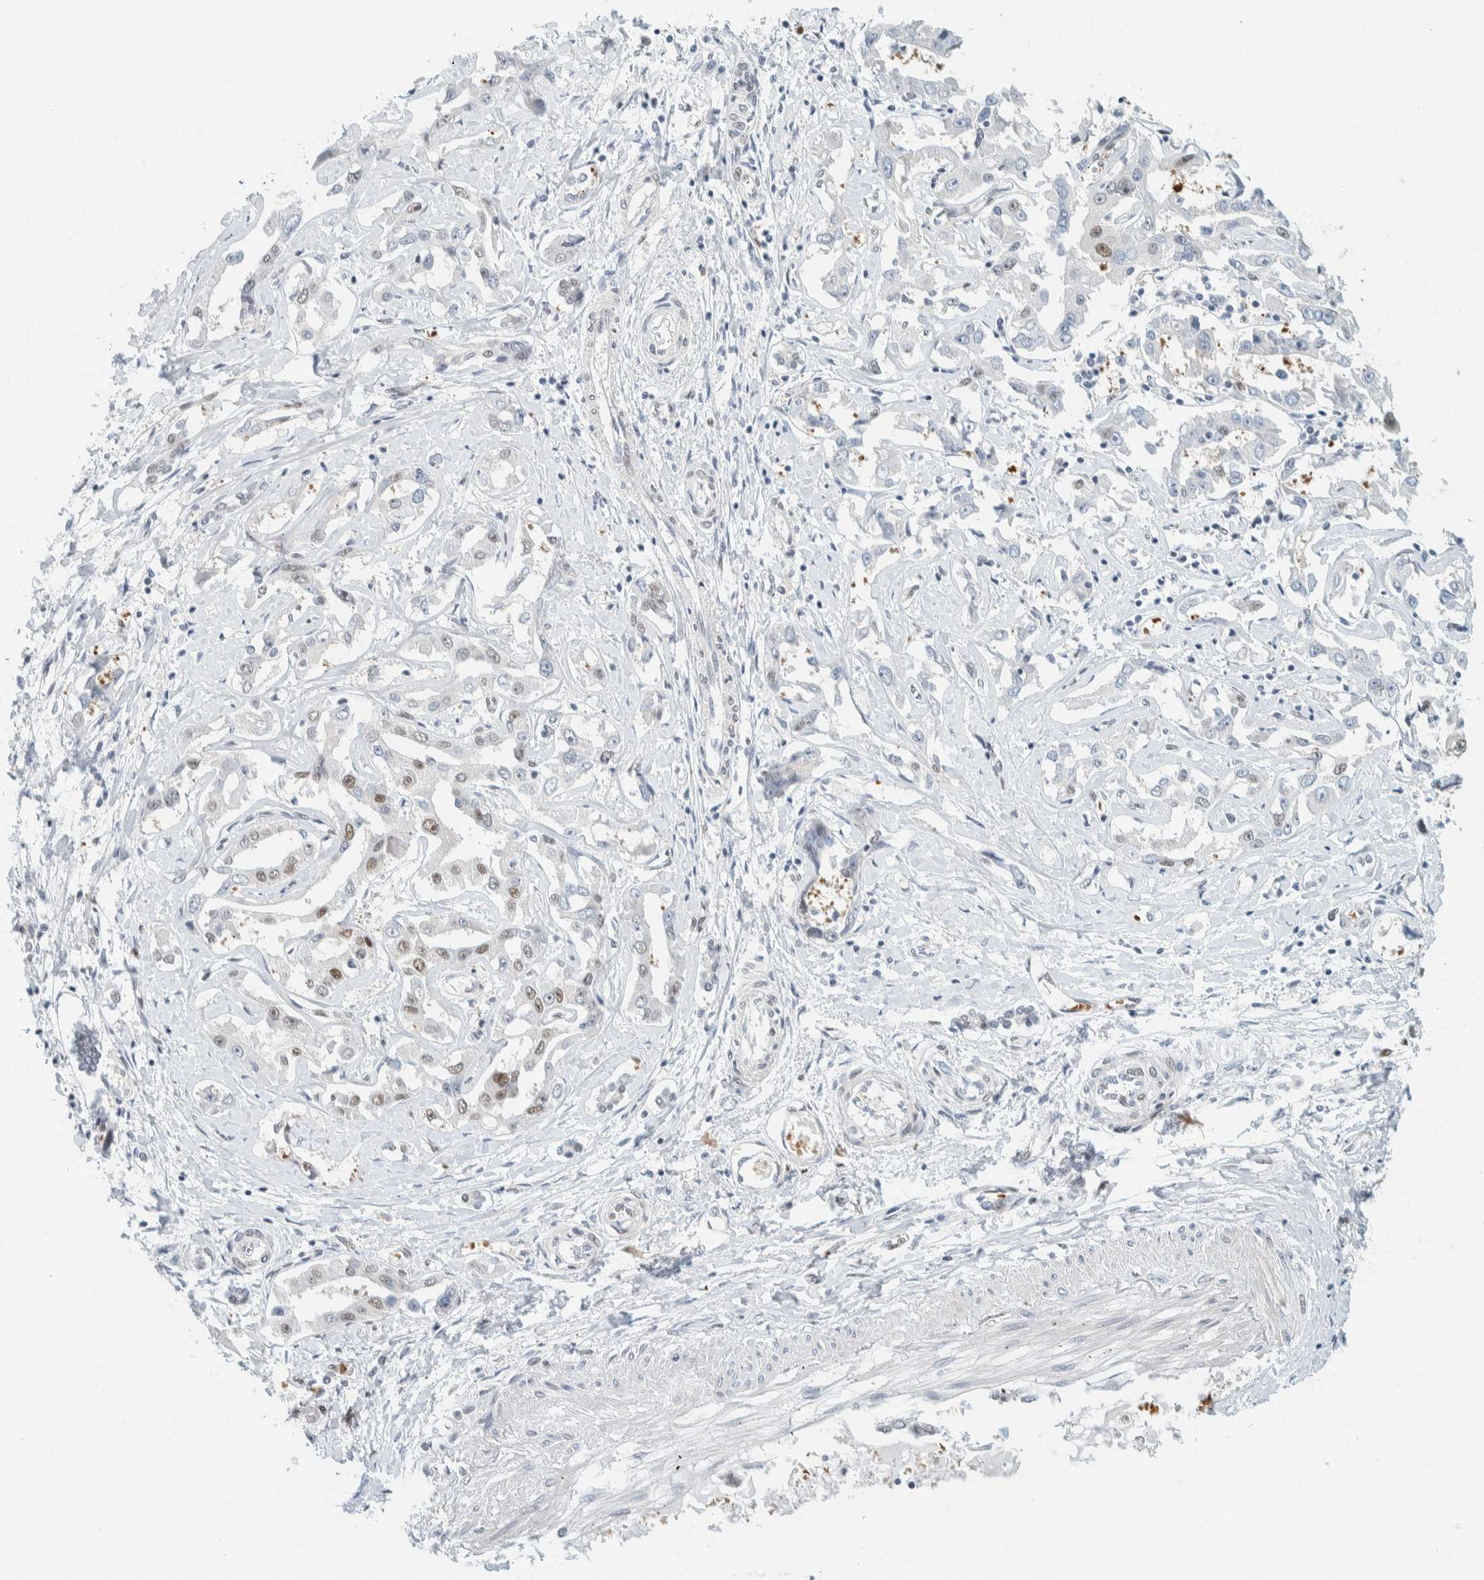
{"staining": {"intensity": "moderate", "quantity": "25%-75%", "location": "nuclear"}, "tissue": "liver cancer", "cell_type": "Tumor cells", "image_type": "cancer", "snomed": [{"axis": "morphology", "description": "Cholangiocarcinoma"}, {"axis": "topography", "description": "Liver"}], "caption": "The image demonstrates a brown stain indicating the presence of a protein in the nuclear of tumor cells in liver cancer. (Stains: DAB (3,3'-diaminobenzidine) in brown, nuclei in blue, Microscopy: brightfield microscopy at high magnification).", "gene": "ZNF683", "patient": {"sex": "male", "age": 59}}